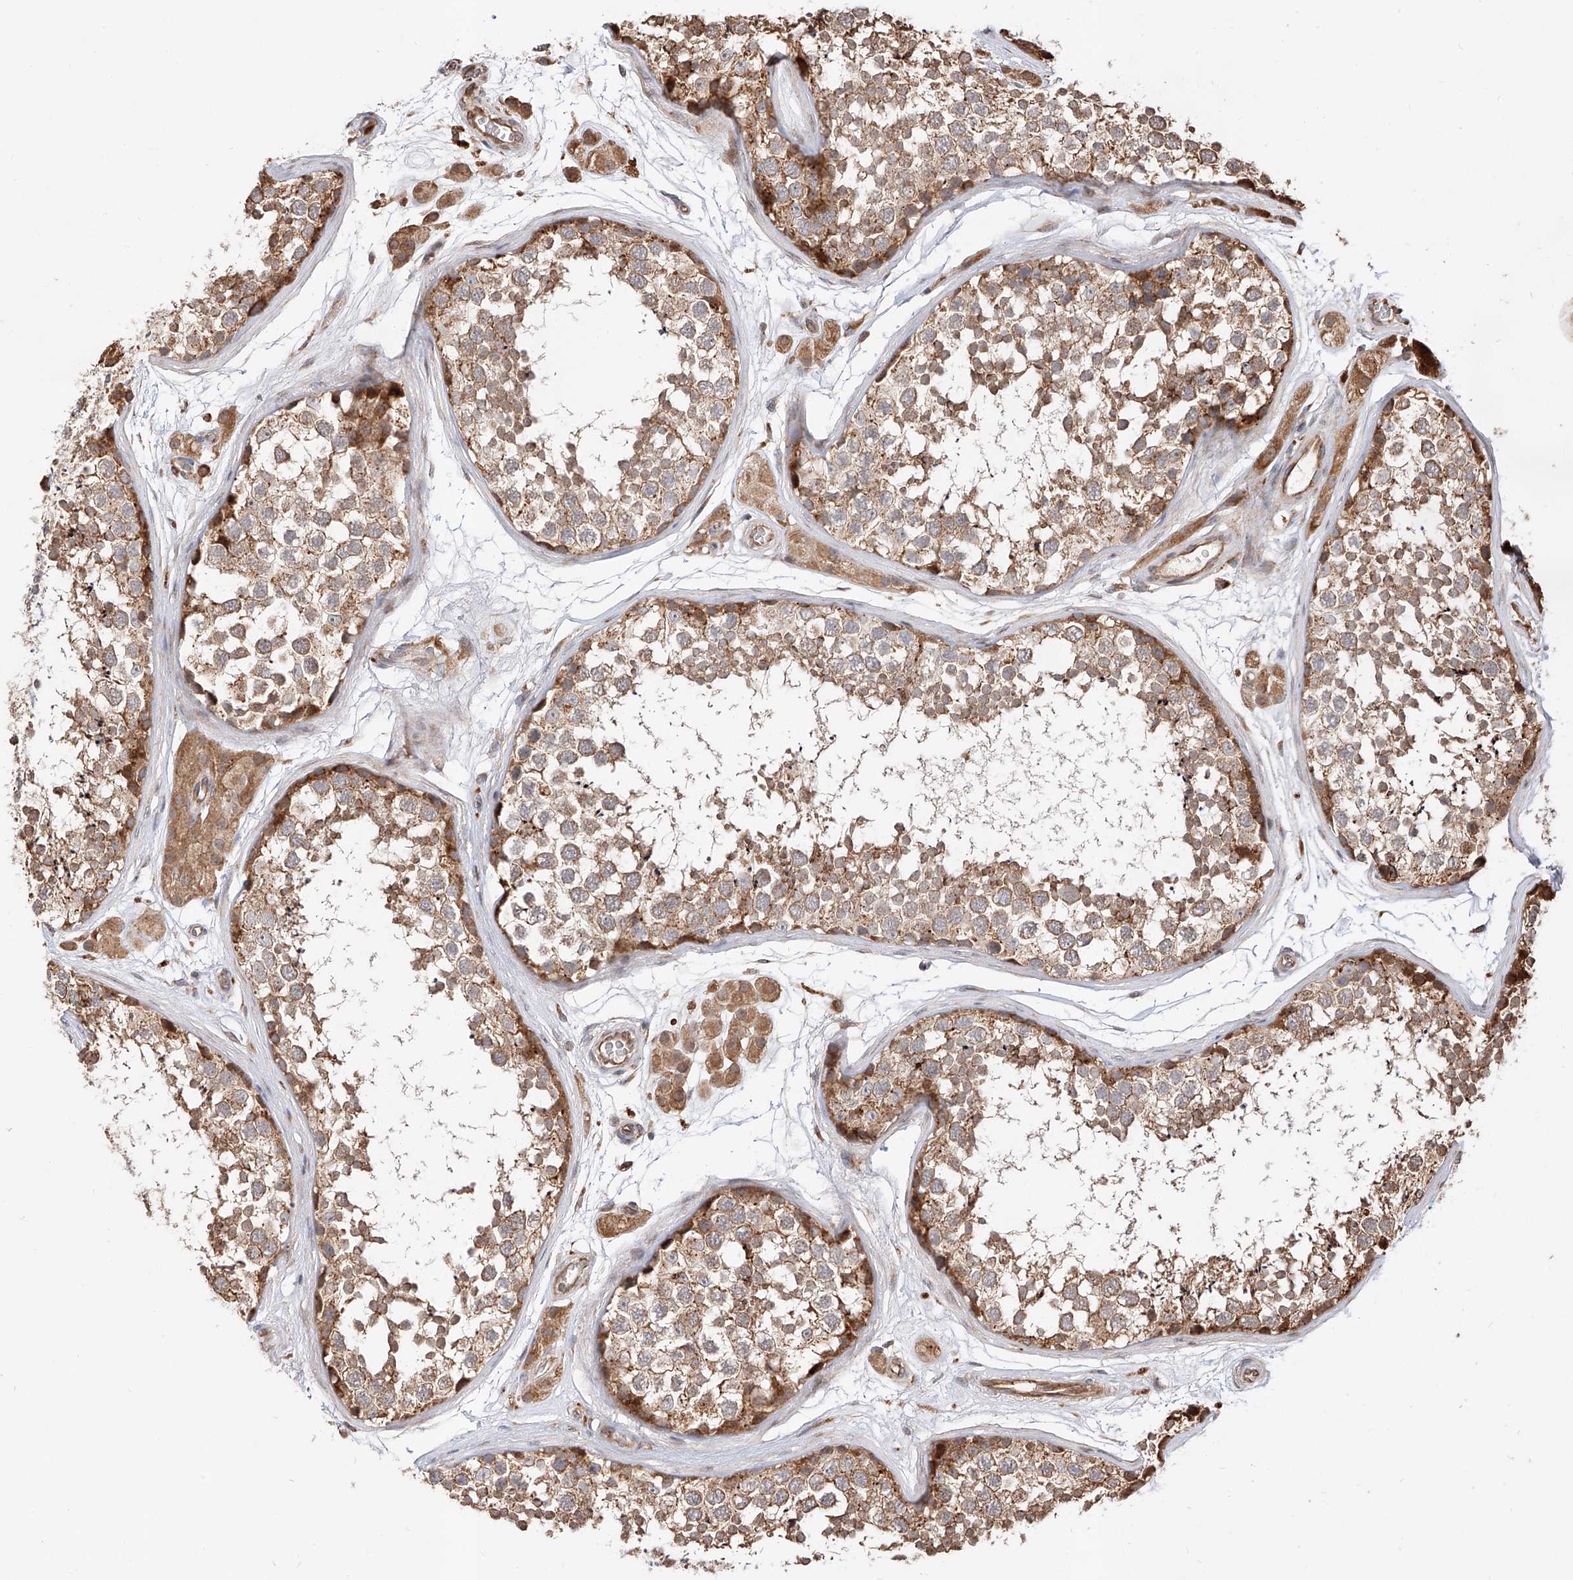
{"staining": {"intensity": "moderate", "quantity": ">75%", "location": "cytoplasmic/membranous"}, "tissue": "testis", "cell_type": "Cells in seminiferous ducts", "image_type": "normal", "snomed": [{"axis": "morphology", "description": "Normal tissue, NOS"}, {"axis": "topography", "description": "Testis"}], "caption": "Testis stained with DAB (3,3'-diaminobenzidine) immunohistochemistry reveals medium levels of moderate cytoplasmic/membranous staining in about >75% of cells in seminiferous ducts. The protein is stained brown, and the nuclei are stained in blue (DAB IHC with brightfield microscopy, high magnification).", "gene": "DIRAS3", "patient": {"sex": "male", "age": 56}}